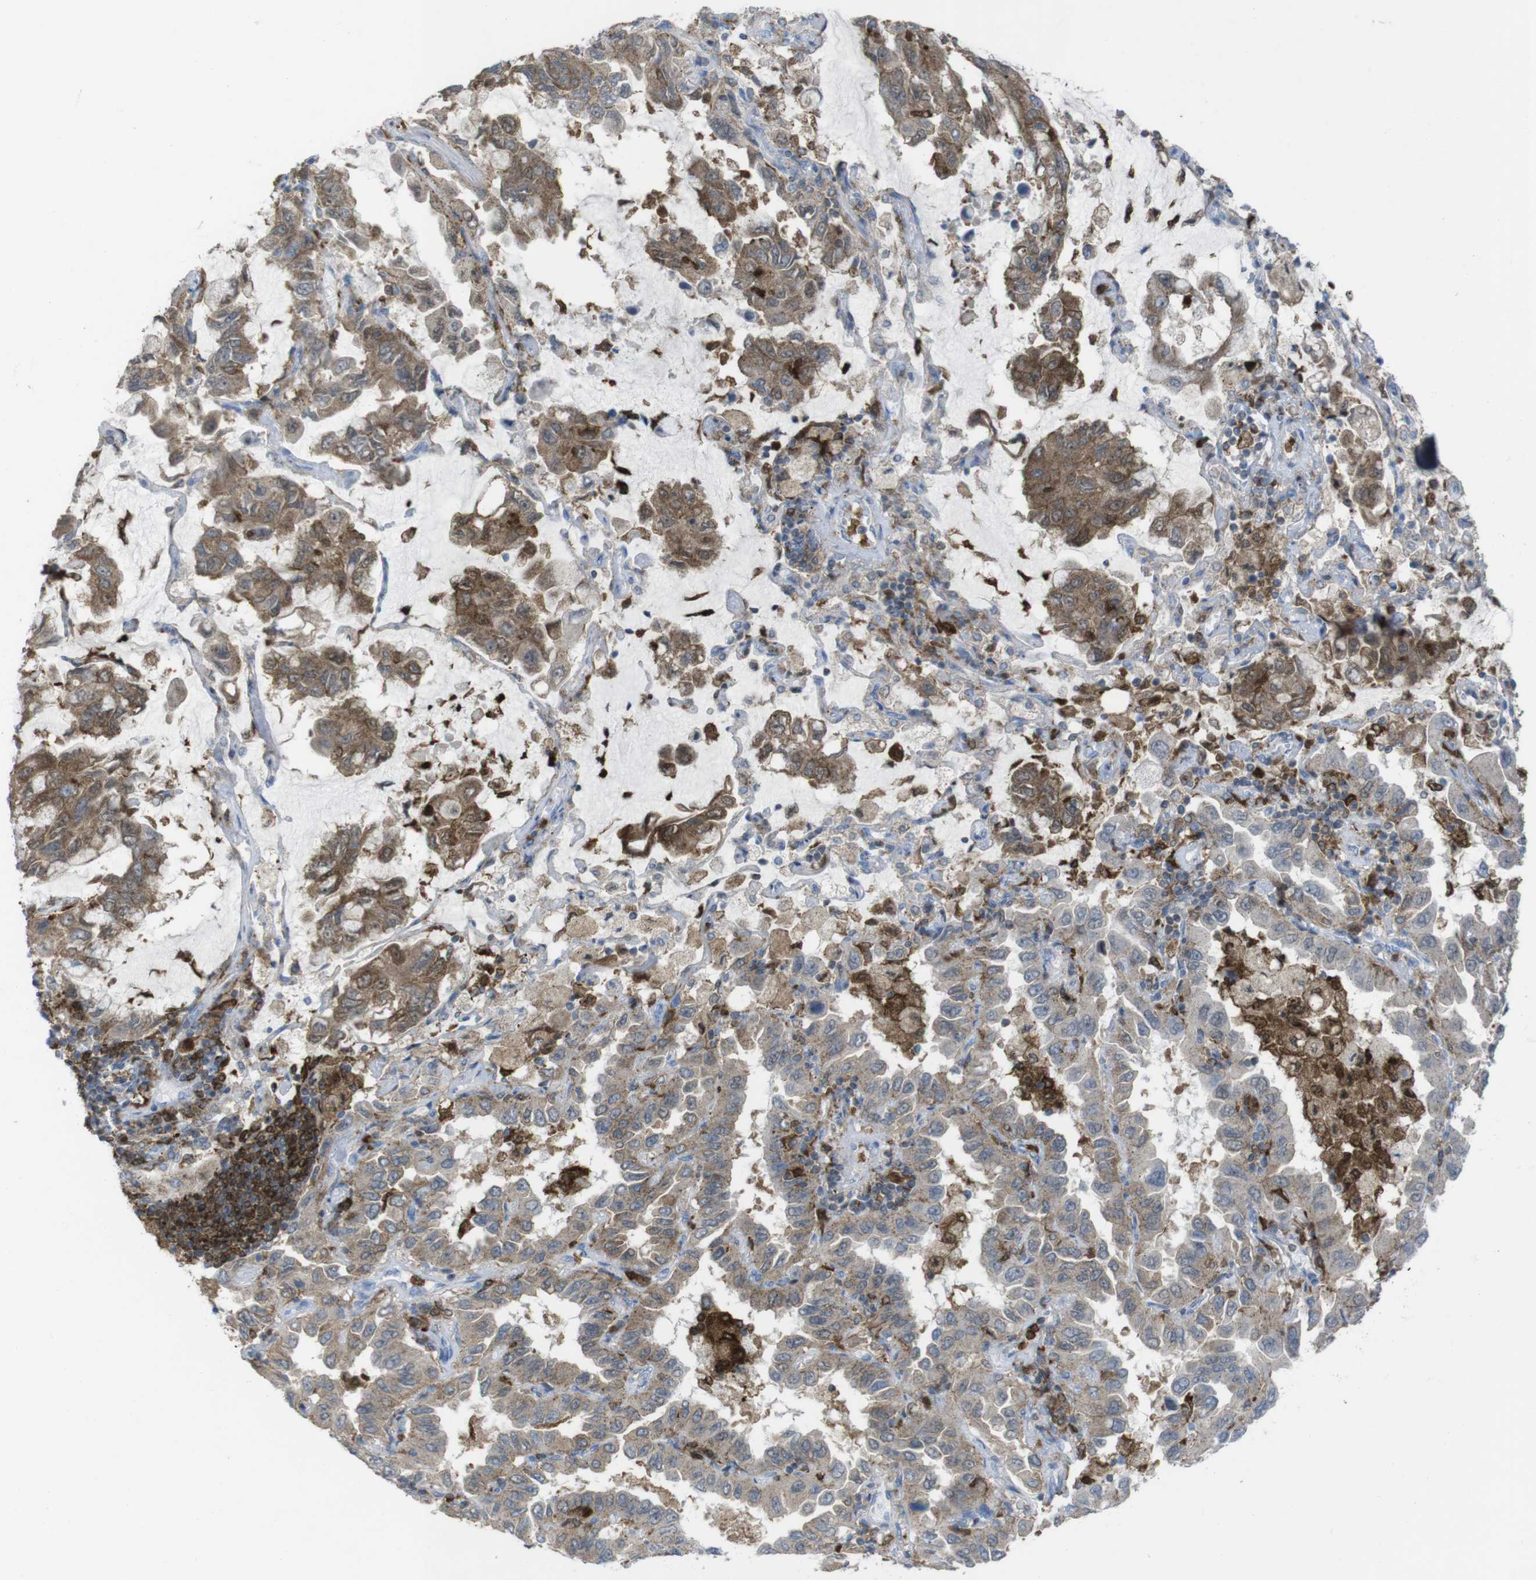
{"staining": {"intensity": "moderate", "quantity": ">75%", "location": "cytoplasmic/membranous"}, "tissue": "lung cancer", "cell_type": "Tumor cells", "image_type": "cancer", "snomed": [{"axis": "morphology", "description": "Adenocarcinoma, NOS"}, {"axis": "topography", "description": "Lung"}], "caption": "This micrograph displays immunohistochemistry (IHC) staining of lung cancer, with medium moderate cytoplasmic/membranous positivity in about >75% of tumor cells.", "gene": "PRKCD", "patient": {"sex": "male", "age": 64}}